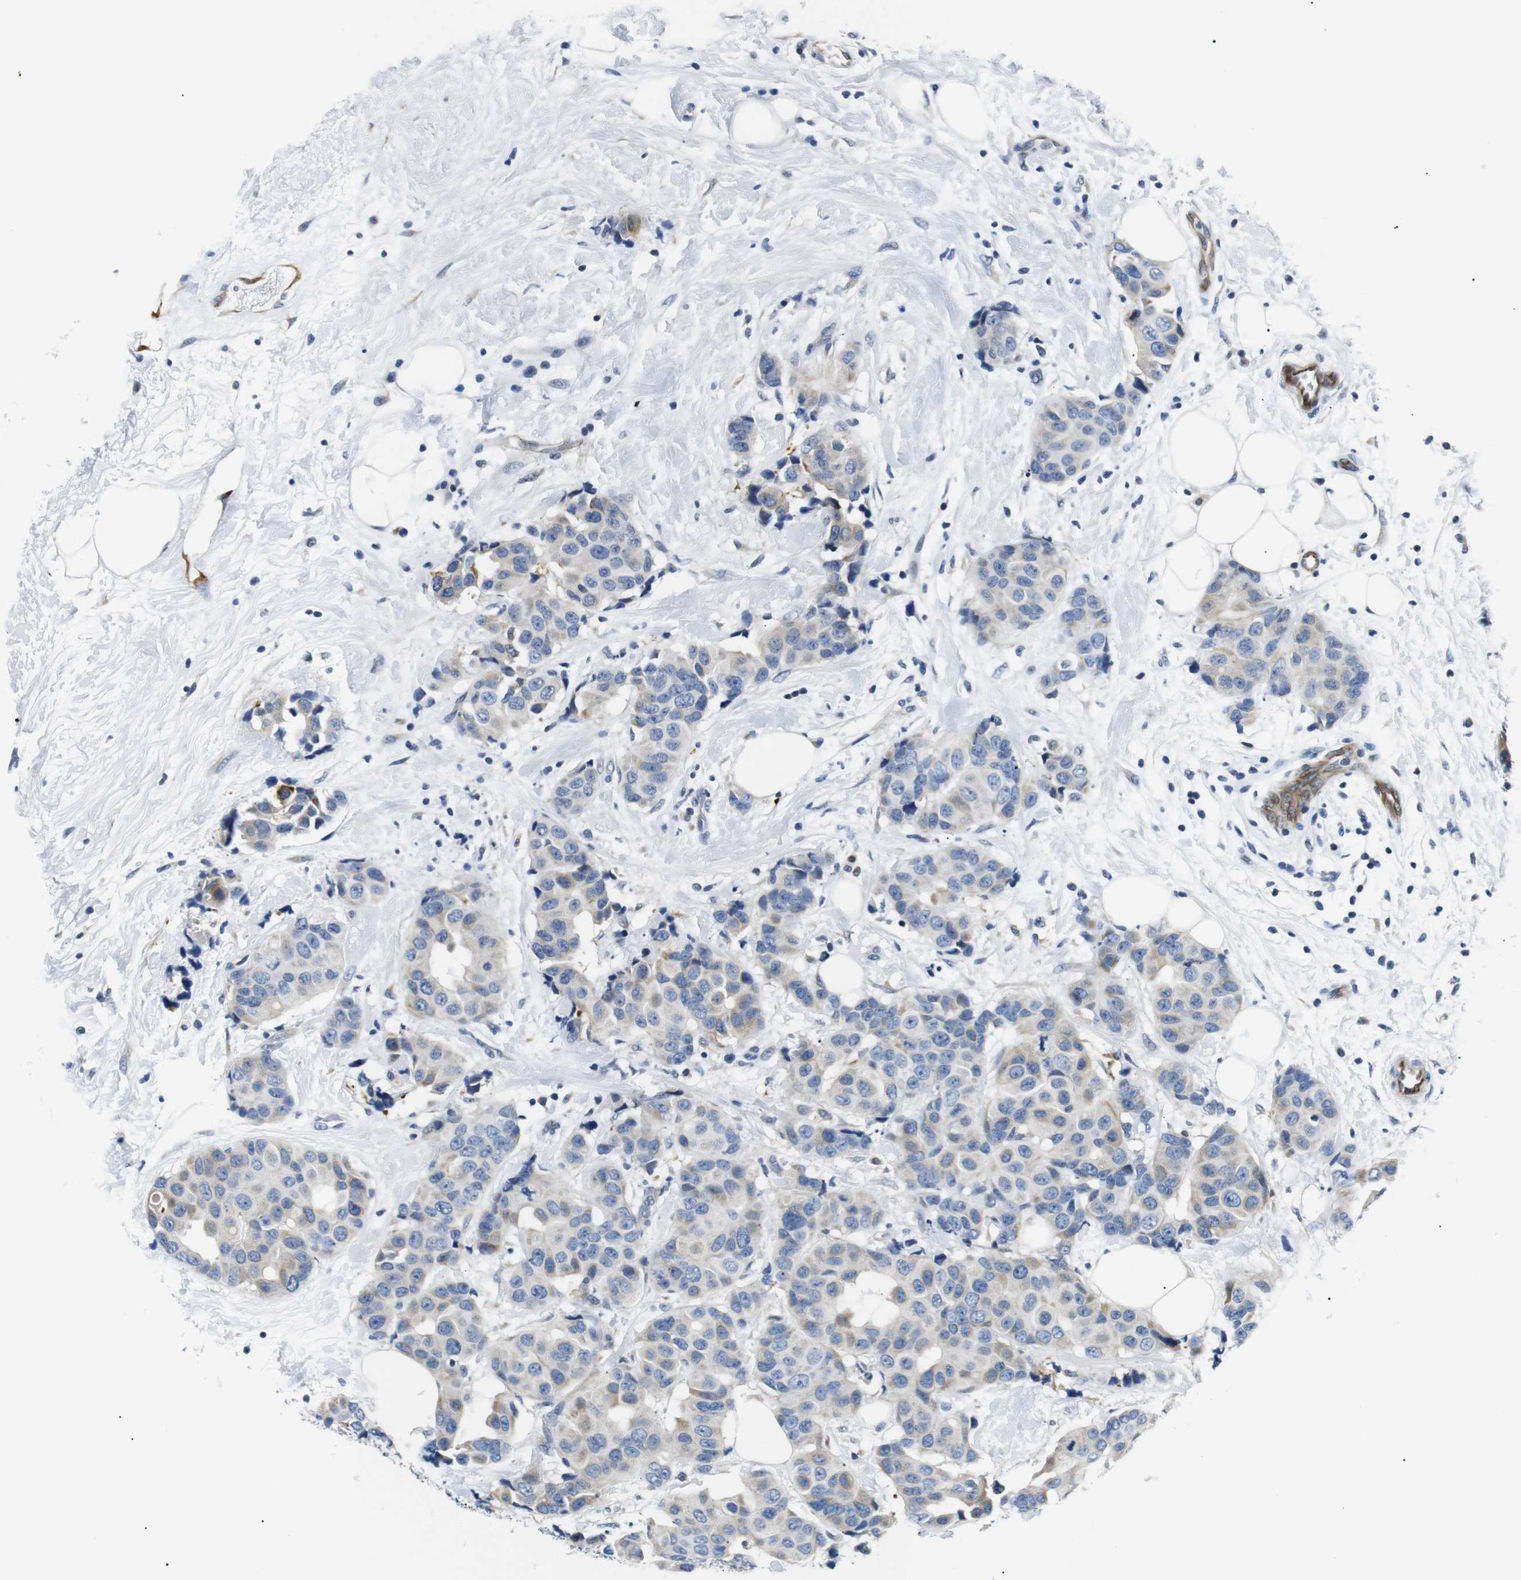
{"staining": {"intensity": "weak", "quantity": "<25%", "location": "cytoplasmic/membranous"}, "tissue": "breast cancer", "cell_type": "Tumor cells", "image_type": "cancer", "snomed": [{"axis": "morphology", "description": "Normal tissue, NOS"}, {"axis": "morphology", "description": "Duct carcinoma"}, {"axis": "topography", "description": "Breast"}], "caption": "Immunohistochemistry (IHC) histopathology image of breast cancer (invasive ductal carcinoma) stained for a protein (brown), which displays no staining in tumor cells. Brightfield microscopy of IHC stained with DAB (brown) and hematoxylin (blue), captured at high magnification.", "gene": "TAFA1", "patient": {"sex": "female", "age": 39}}